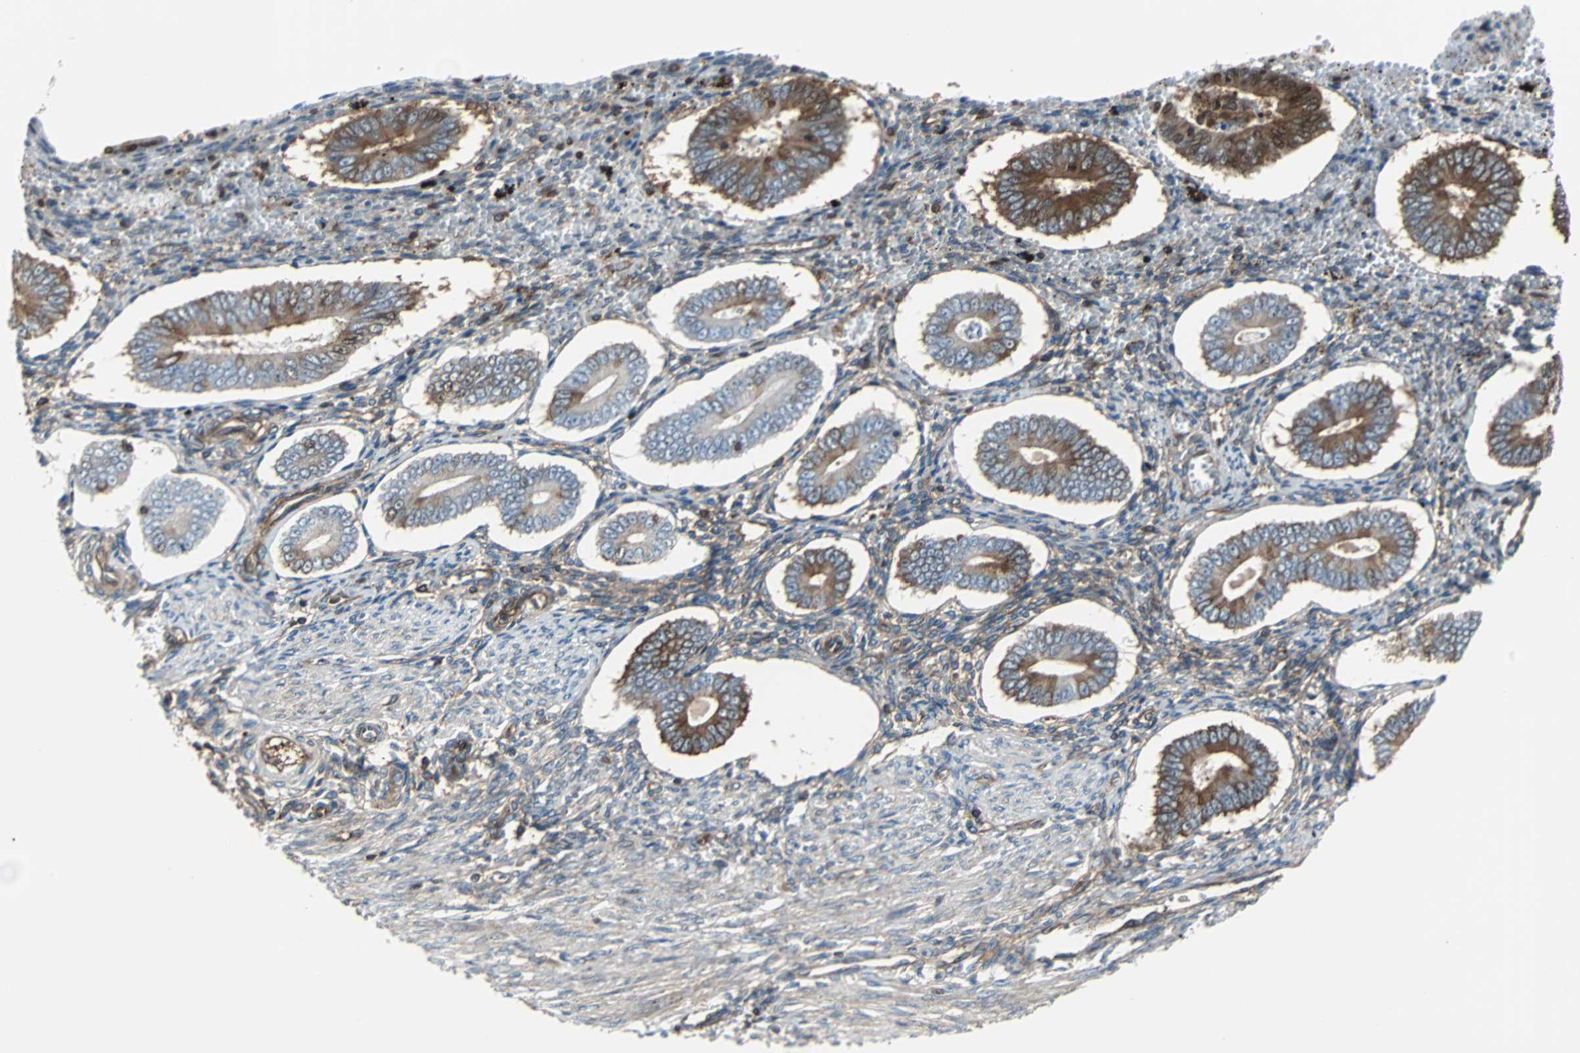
{"staining": {"intensity": "moderate", "quantity": ">75%", "location": "cytoplasmic/membranous"}, "tissue": "endometrium", "cell_type": "Cells in endometrial stroma", "image_type": "normal", "snomed": [{"axis": "morphology", "description": "Normal tissue, NOS"}, {"axis": "topography", "description": "Endometrium"}], "caption": "Protein expression analysis of unremarkable human endometrium reveals moderate cytoplasmic/membranous staining in about >75% of cells in endometrial stroma. (brown staining indicates protein expression, while blue staining denotes nuclei).", "gene": "RELA", "patient": {"sex": "female", "age": 42}}